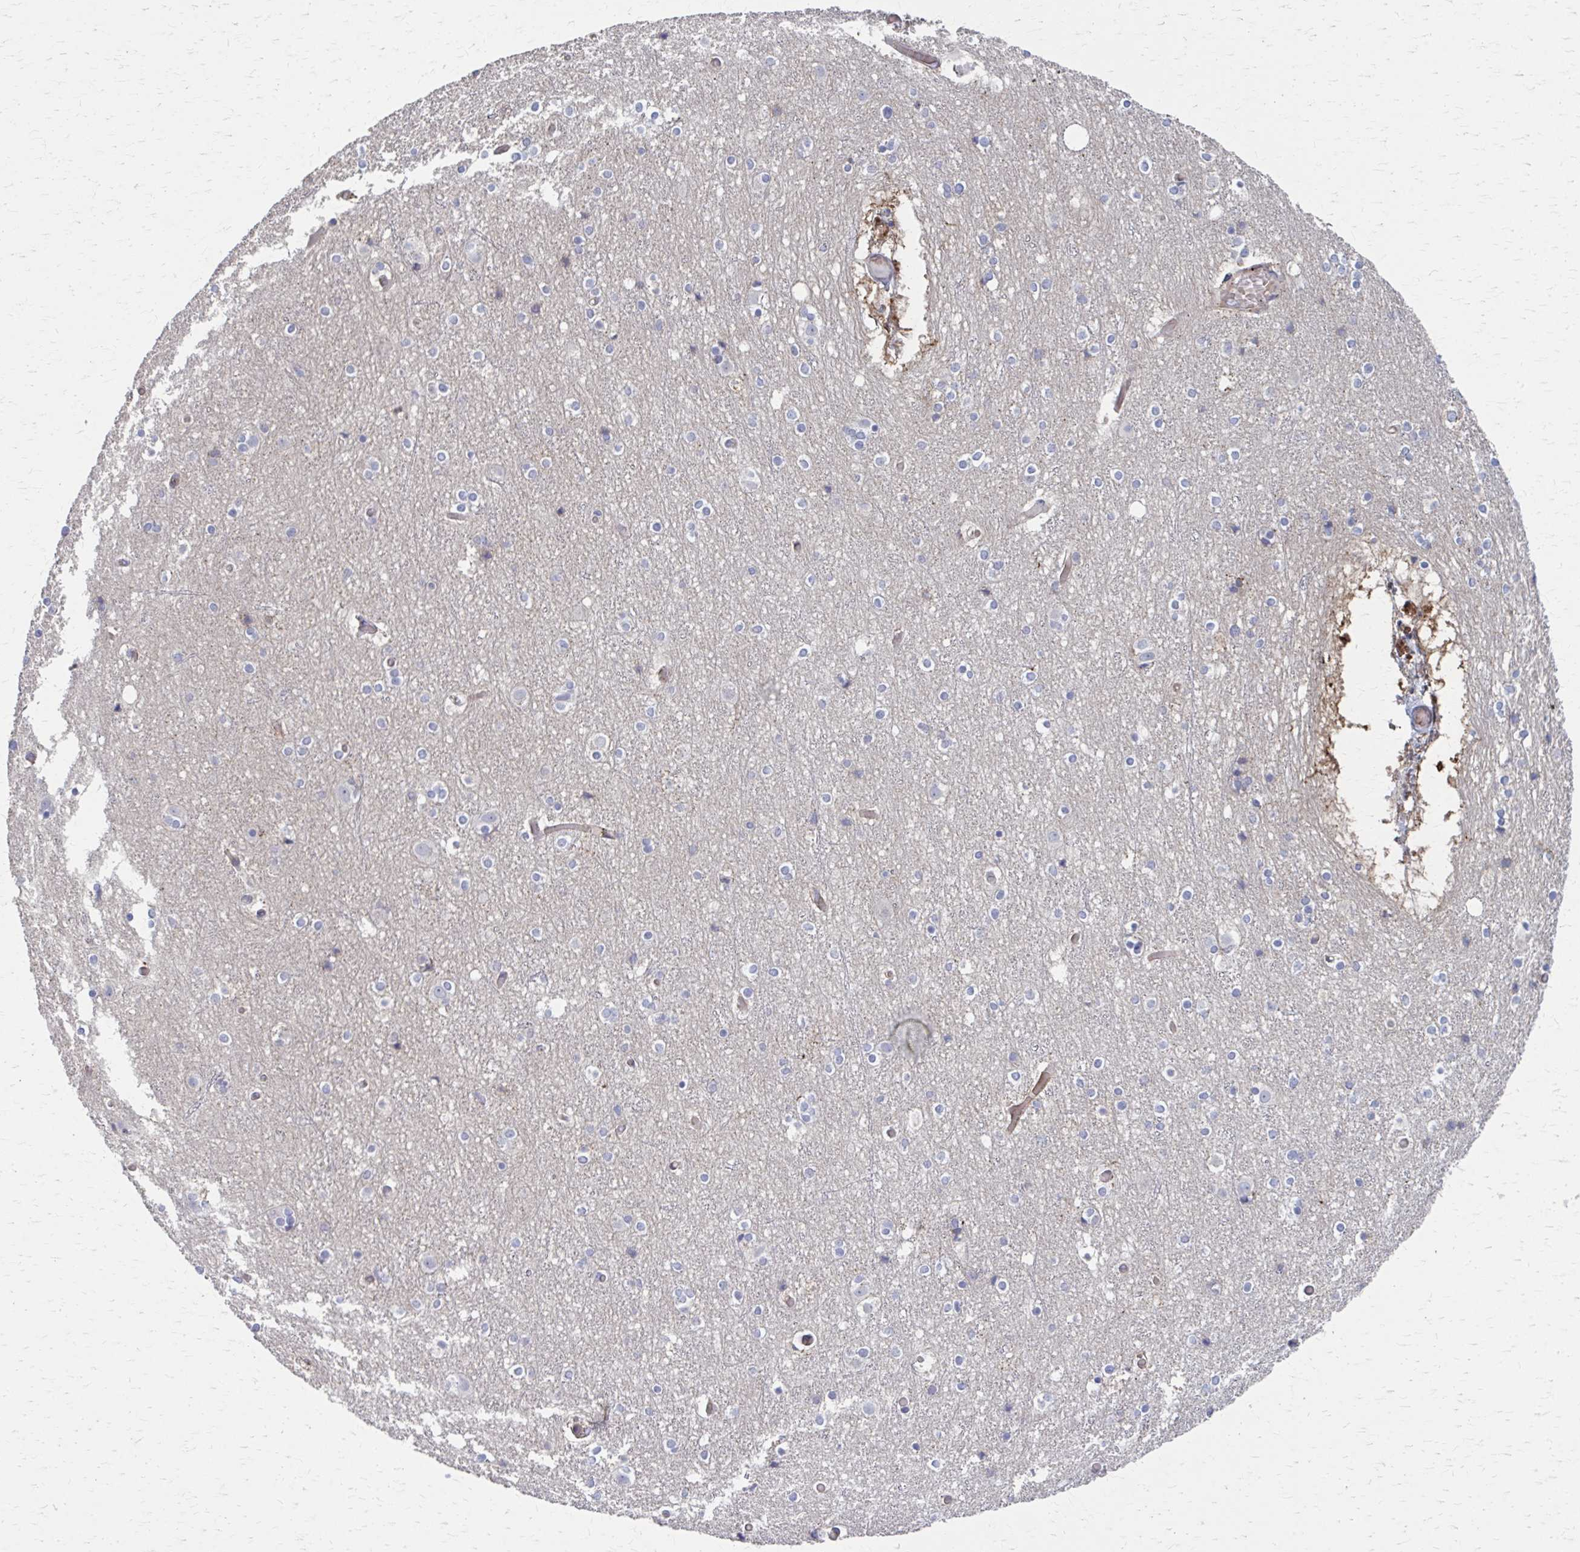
{"staining": {"intensity": "weak", "quantity": "25%-75%", "location": "cytoplasmic/membranous"}, "tissue": "cerebral cortex", "cell_type": "Endothelial cells", "image_type": "normal", "snomed": [{"axis": "morphology", "description": "Normal tissue, NOS"}, {"axis": "topography", "description": "Cerebral cortex"}], "caption": "This photomicrograph demonstrates IHC staining of normal cerebral cortex, with low weak cytoplasmic/membranous positivity in about 25%-75% of endothelial cells.", "gene": "MMP14", "patient": {"sex": "female", "age": 52}}